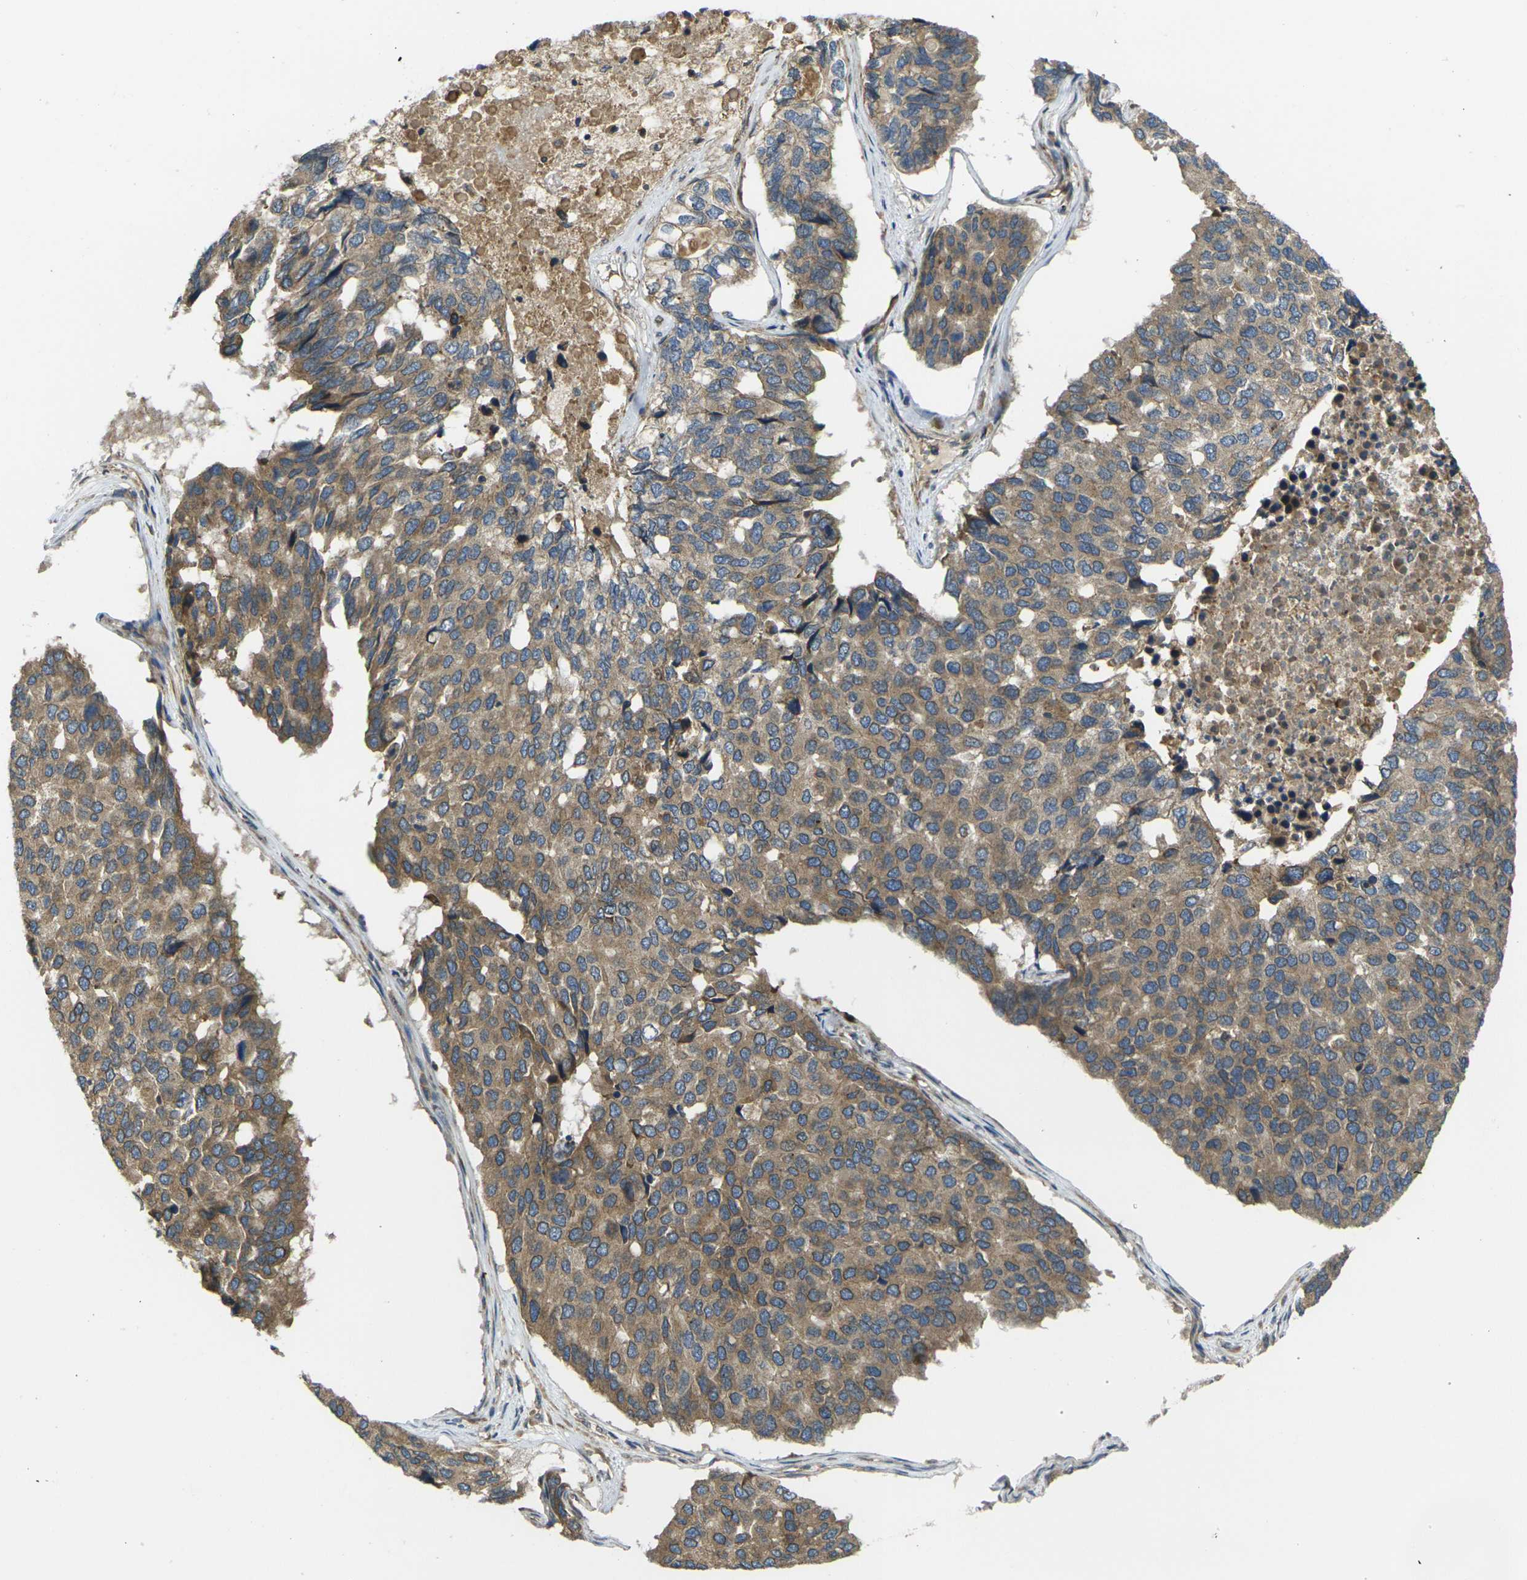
{"staining": {"intensity": "moderate", "quantity": ">75%", "location": "cytoplasmic/membranous"}, "tissue": "pancreatic cancer", "cell_type": "Tumor cells", "image_type": "cancer", "snomed": [{"axis": "morphology", "description": "Adenocarcinoma, NOS"}, {"axis": "topography", "description": "Pancreas"}], "caption": "Pancreatic cancer (adenocarcinoma) stained with a brown dye exhibits moderate cytoplasmic/membranous positive positivity in approximately >75% of tumor cells.", "gene": "FZD1", "patient": {"sex": "male", "age": 50}}